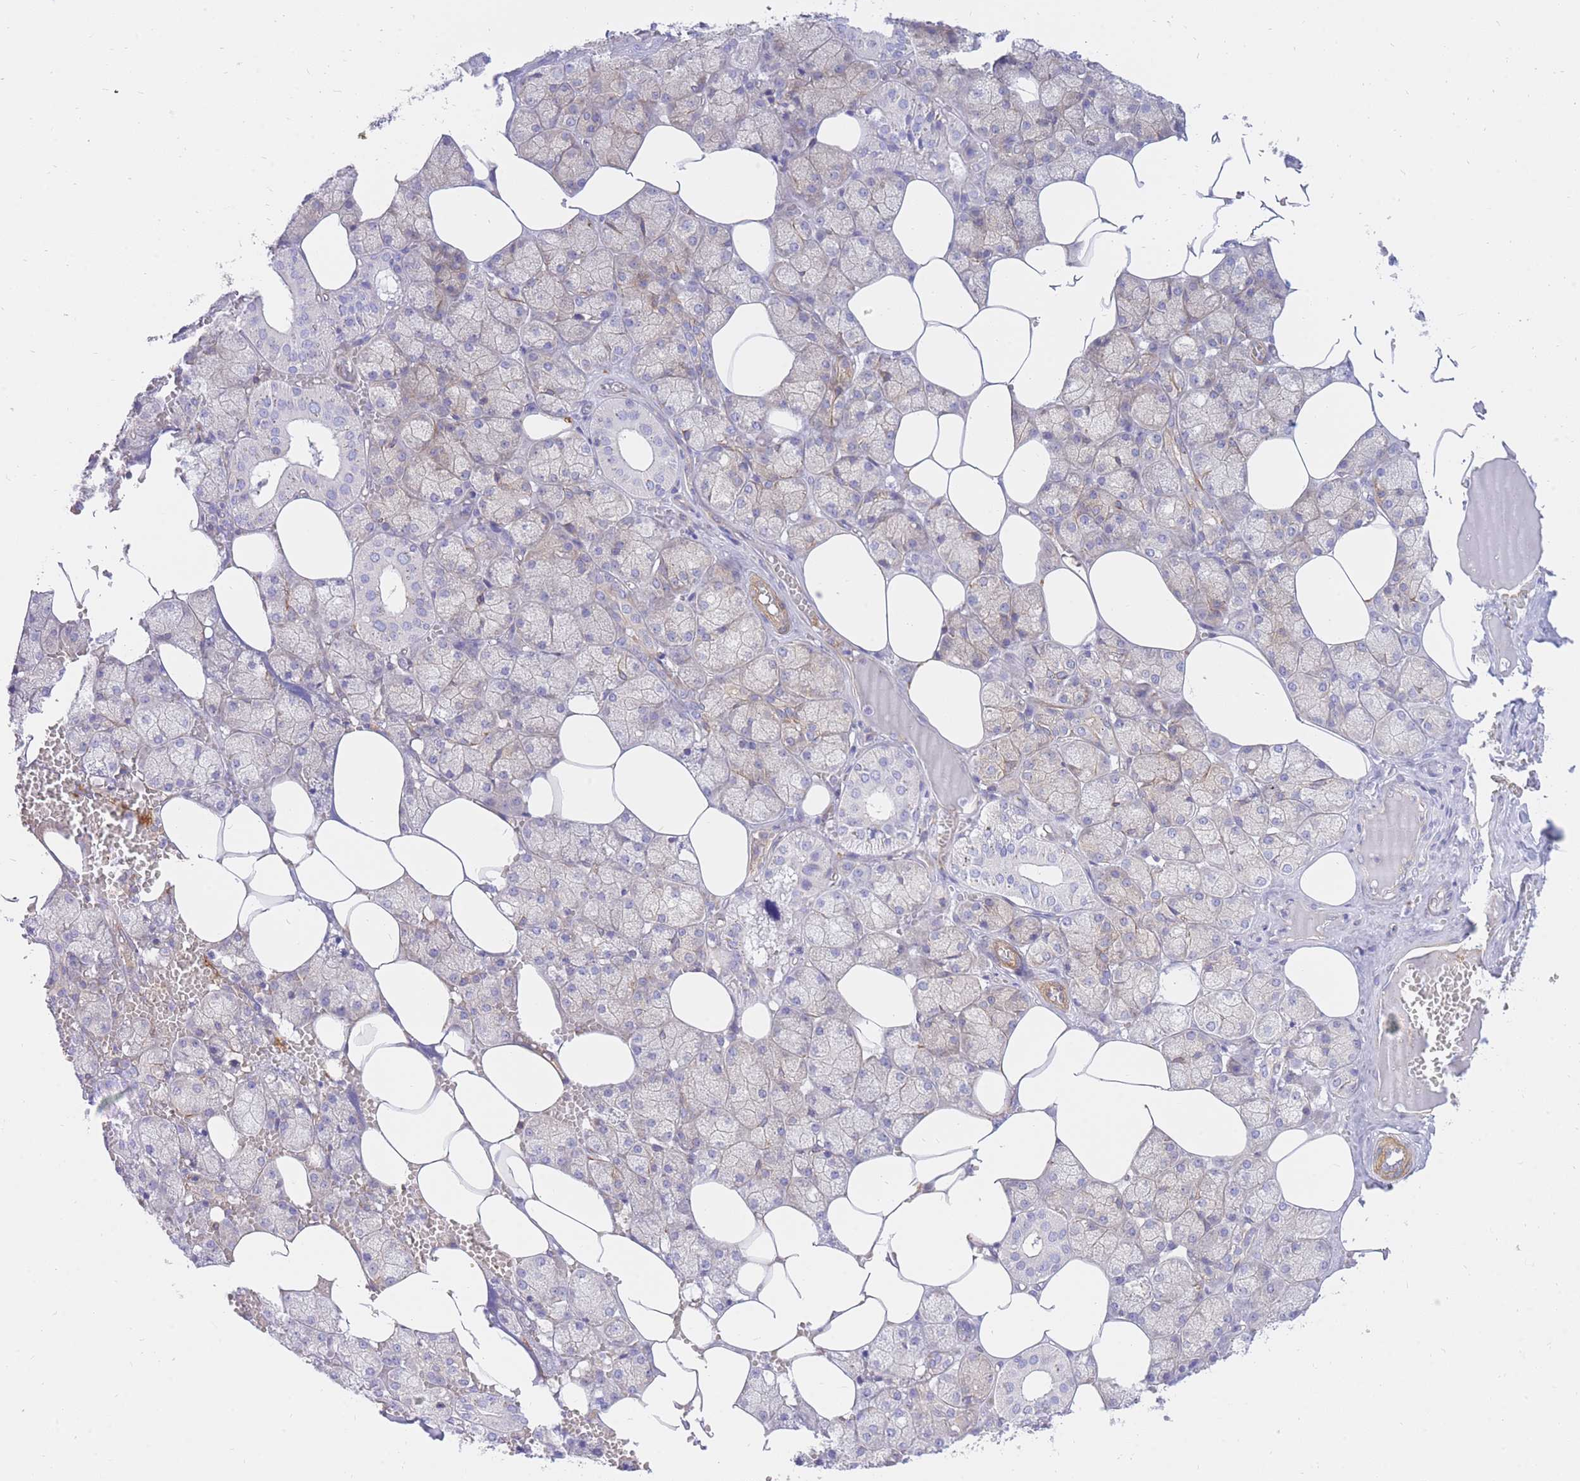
{"staining": {"intensity": "moderate", "quantity": "25%-75%", "location": "cytoplasmic/membranous"}, "tissue": "salivary gland", "cell_type": "Glandular cells", "image_type": "normal", "snomed": [{"axis": "morphology", "description": "Normal tissue, NOS"}, {"axis": "topography", "description": "Salivary gland"}], "caption": "Brown immunohistochemical staining in unremarkable human salivary gland shows moderate cytoplasmic/membranous positivity in about 25%-75% of glandular cells. (IHC, brightfield microscopy, high magnification).", "gene": "REM1", "patient": {"sex": "male", "age": 62}}